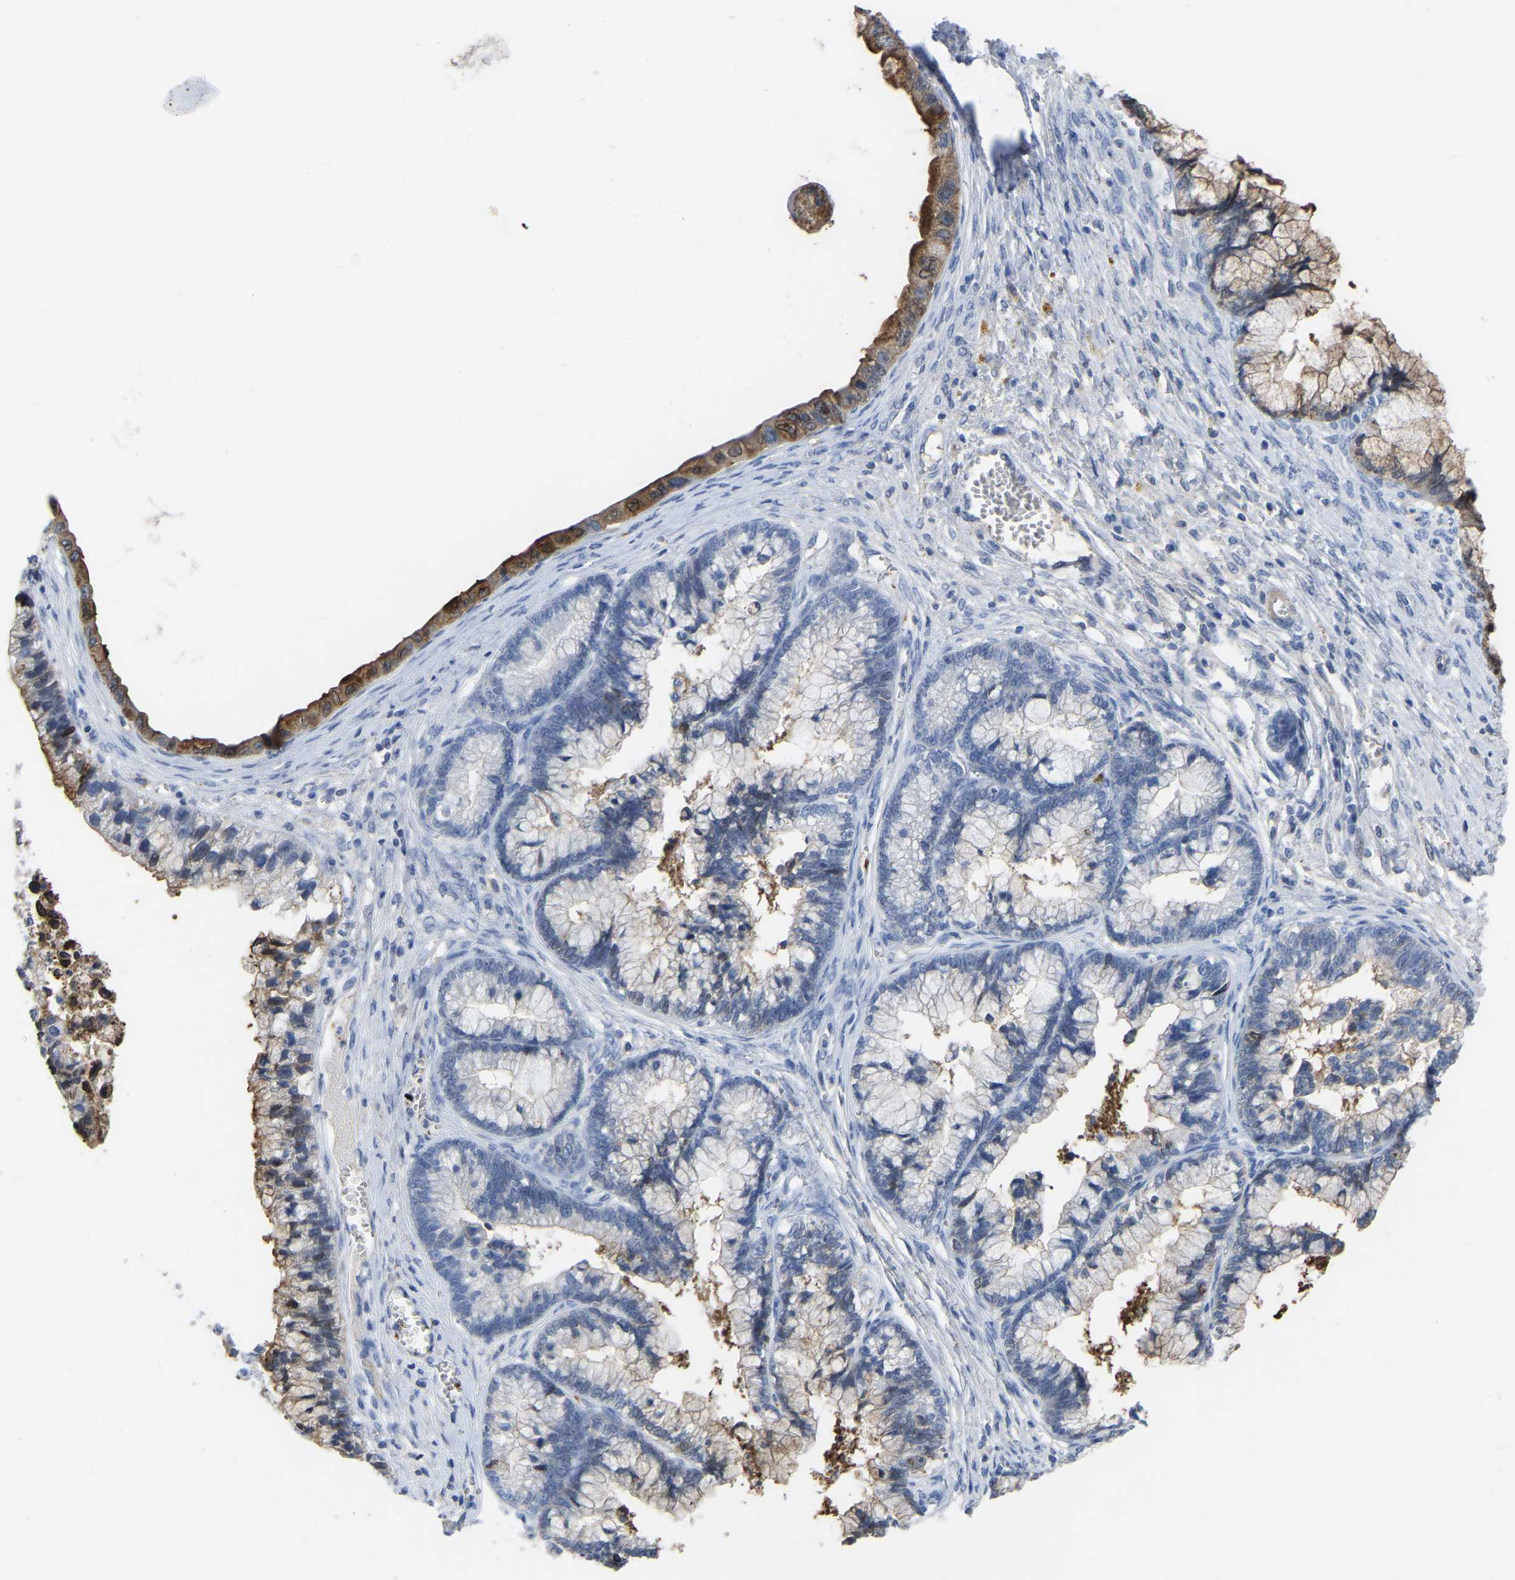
{"staining": {"intensity": "moderate", "quantity": "<25%", "location": "cytoplasmic/membranous"}, "tissue": "cervical cancer", "cell_type": "Tumor cells", "image_type": "cancer", "snomed": [{"axis": "morphology", "description": "Adenocarcinoma, NOS"}, {"axis": "topography", "description": "Cervix"}], "caption": "A brown stain highlights moderate cytoplasmic/membranous expression of a protein in adenocarcinoma (cervical) tumor cells. The protein is shown in brown color, while the nuclei are stained blue.", "gene": "ZNF449", "patient": {"sex": "female", "age": 44}}